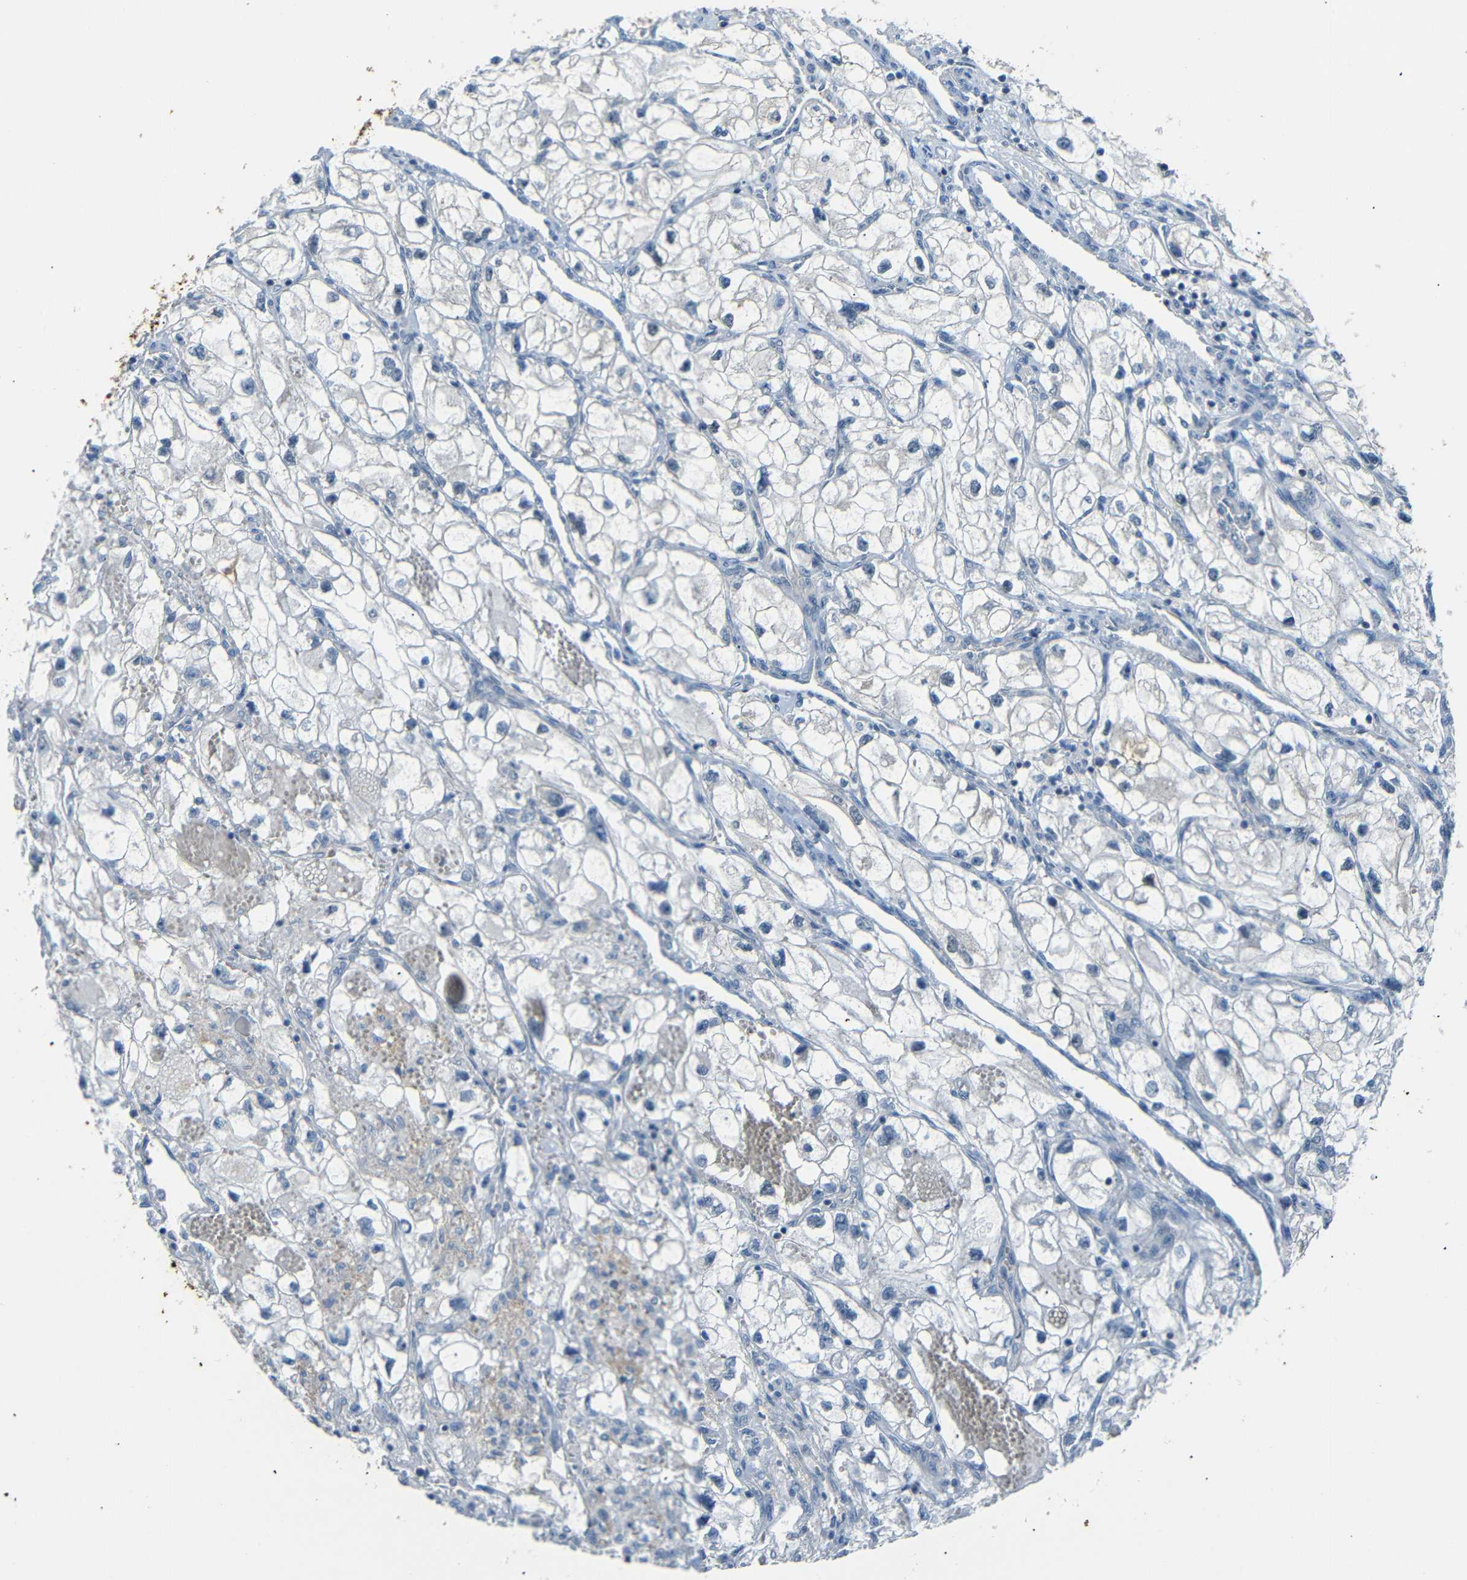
{"staining": {"intensity": "negative", "quantity": "none", "location": "none"}, "tissue": "renal cancer", "cell_type": "Tumor cells", "image_type": "cancer", "snomed": [{"axis": "morphology", "description": "Adenocarcinoma, NOS"}, {"axis": "topography", "description": "Kidney"}], "caption": "The image shows no staining of tumor cells in renal cancer (adenocarcinoma).", "gene": "SFN", "patient": {"sex": "female", "age": 70}}